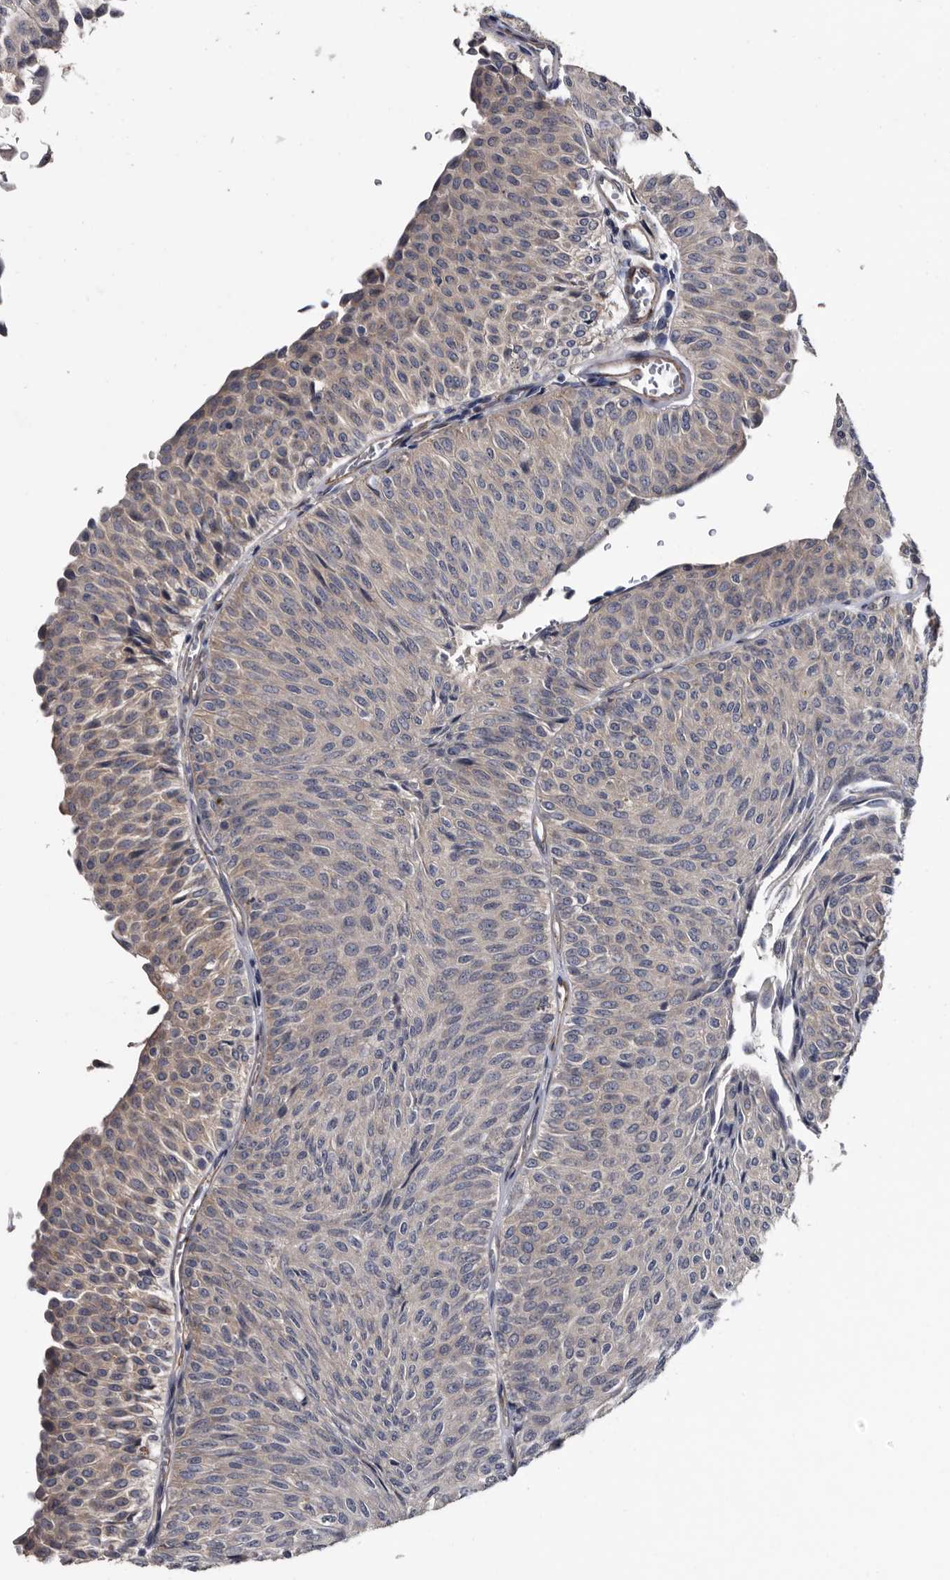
{"staining": {"intensity": "weak", "quantity": "<25%", "location": "cytoplasmic/membranous"}, "tissue": "urothelial cancer", "cell_type": "Tumor cells", "image_type": "cancer", "snomed": [{"axis": "morphology", "description": "Urothelial carcinoma, Low grade"}, {"axis": "topography", "description": "Urinary bladder"}], "caption": "A photomicrograph of urothelial cancer stained for a protein reveals no brown staining in tumor cells.", "gene": "IARS1", "patient": {"sex": "male", "age": 78}}